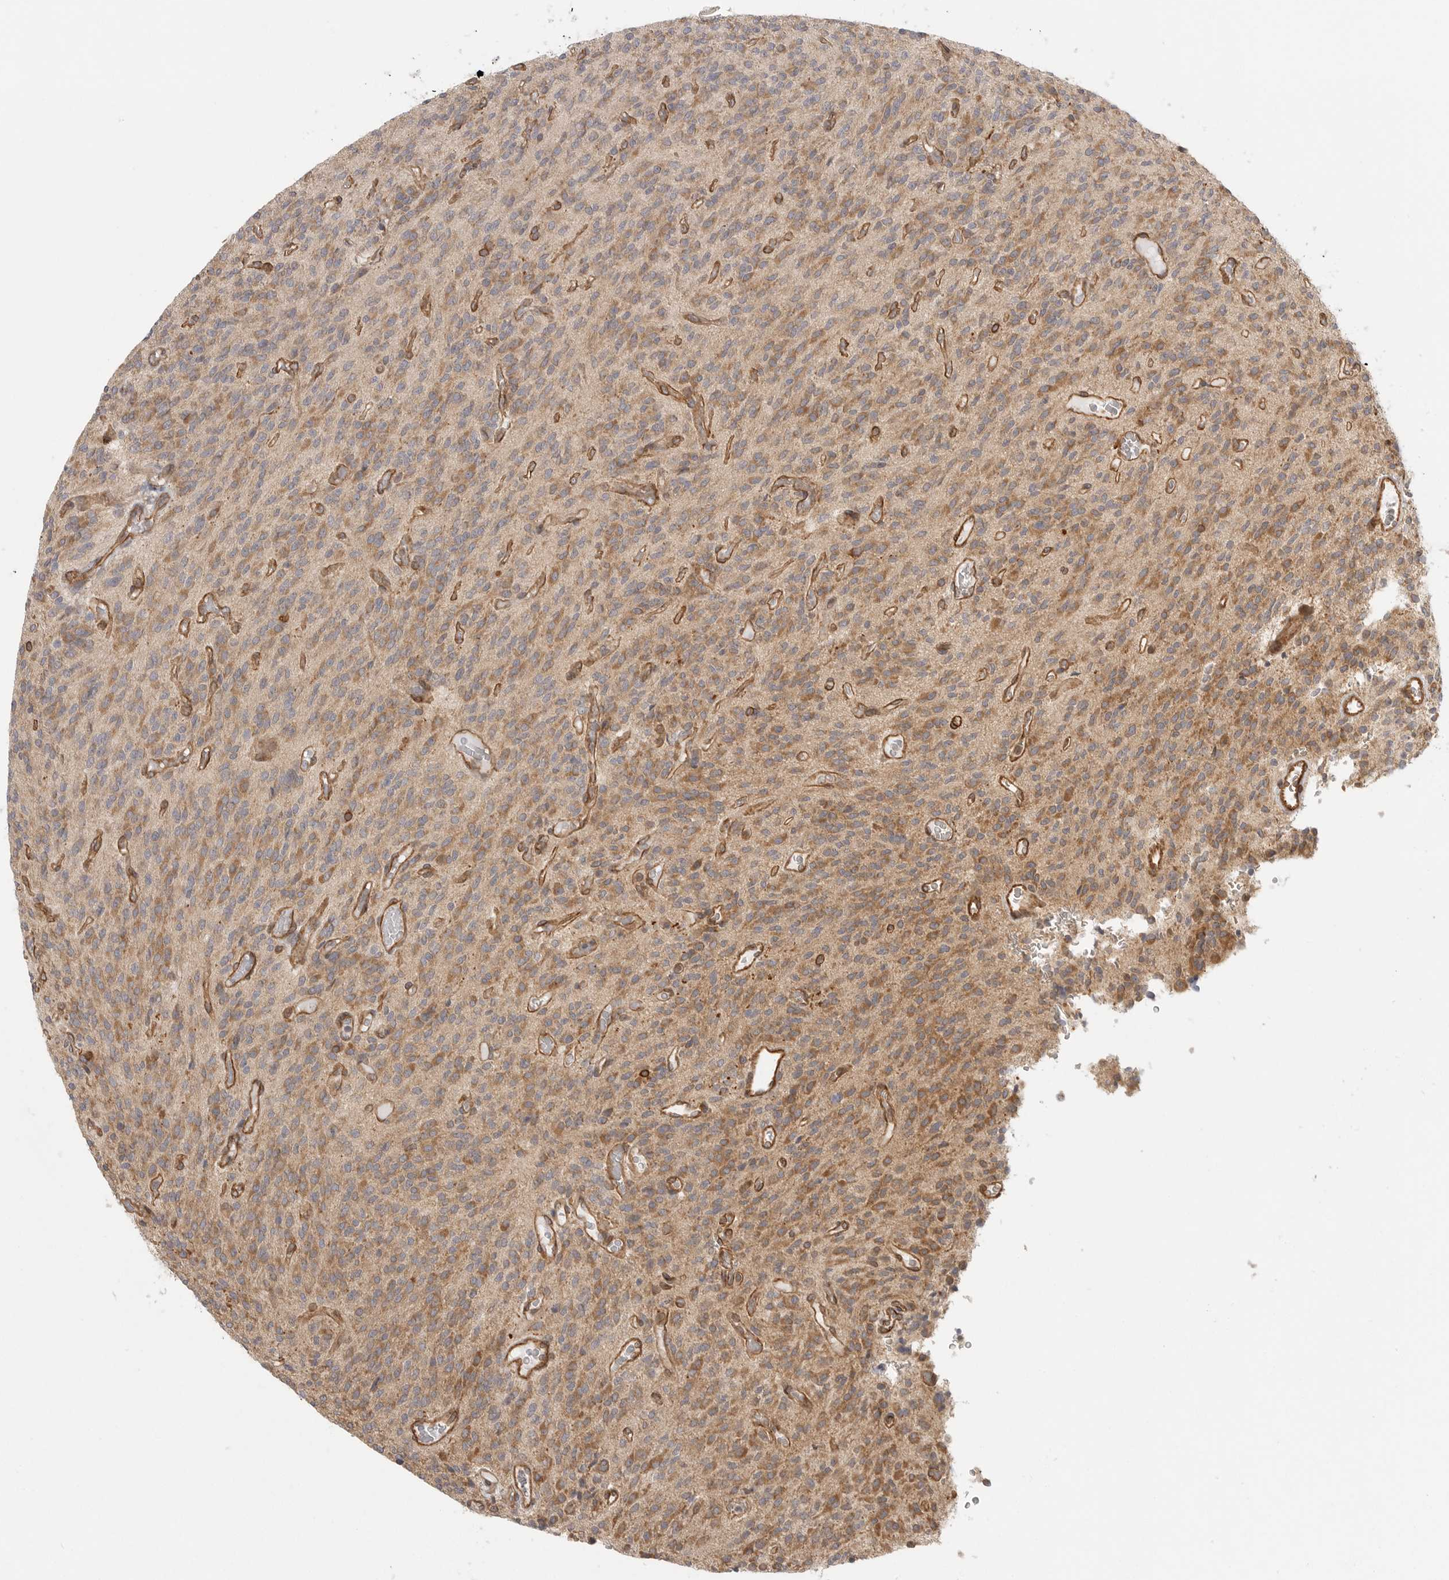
{"staining": {"intensity": "moderate", "quantity": ">75%", "location": "cytoplasmic/membranous"}, "tissue": "glioma", "cell_type": "Tumor cells", "image_type": "cancer", "snomed": [{"axis": "morphology", "description": "Glioma, malignant, High grade"}, {"axis": "topography", "description": "Brain"}], "caption": "Malignant glioma (high-grade) tissue reveals moderate cytoplasmic/membranous positivity in approximately >75% of tumor cells", "gene": "CERS2", "patient": {"sex": "male", "age": 34}}